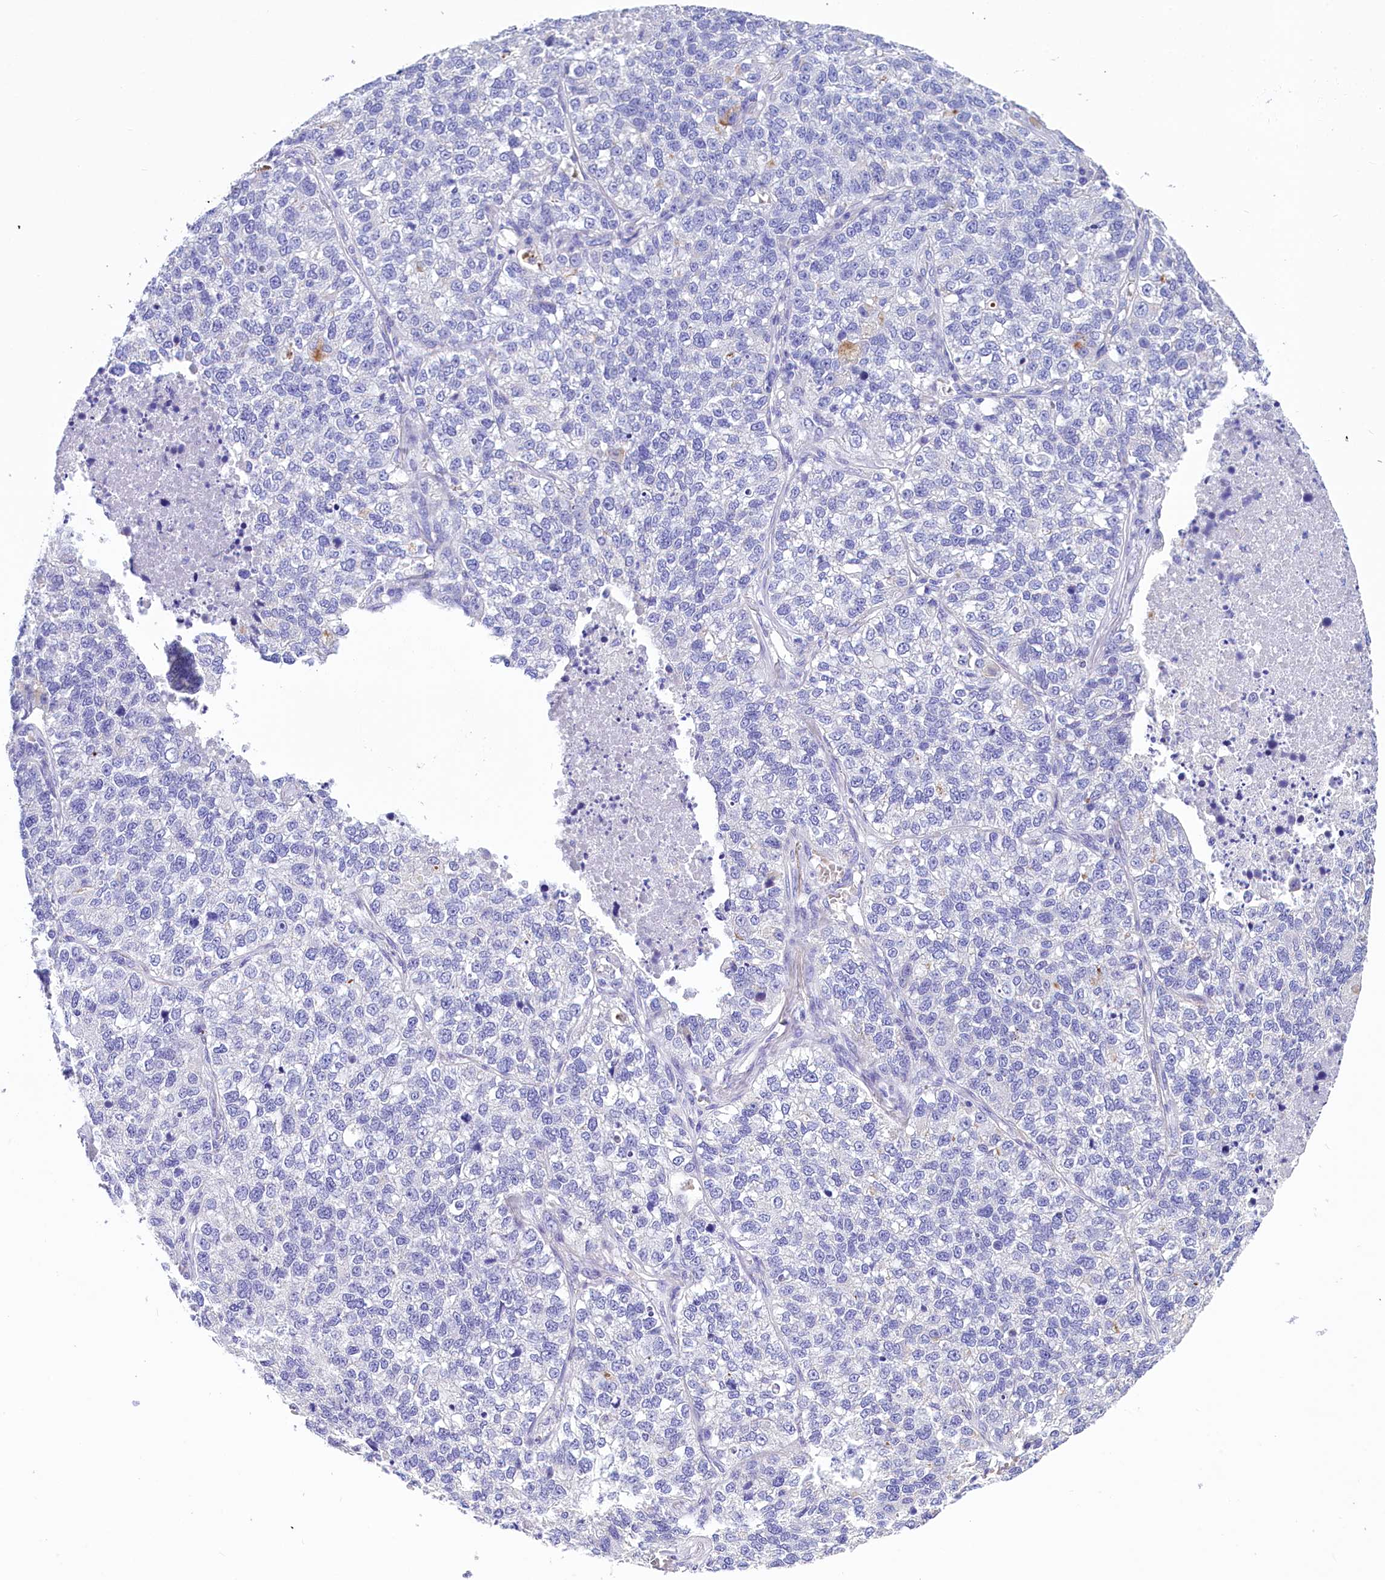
{"staining": {"intensity": "negative", "quantity": "none", "location": "none"}, "tissue": "lung cancer", "cell_type": "Tumor cells", "image_type": "cancer", "snomed": [{"axis": "morphology", "description": "Adenocarcinoma, NOS"}, {"axis": "topography", "description": "Lung"}], "caption": "DAB (3,3'-diaminobenzidine) immunohistochemical staining of lung cancer demonstrates no significant staining in tumor cells.", "gene": "TTC36", "patient": {"sex": "male", "age": 49}}